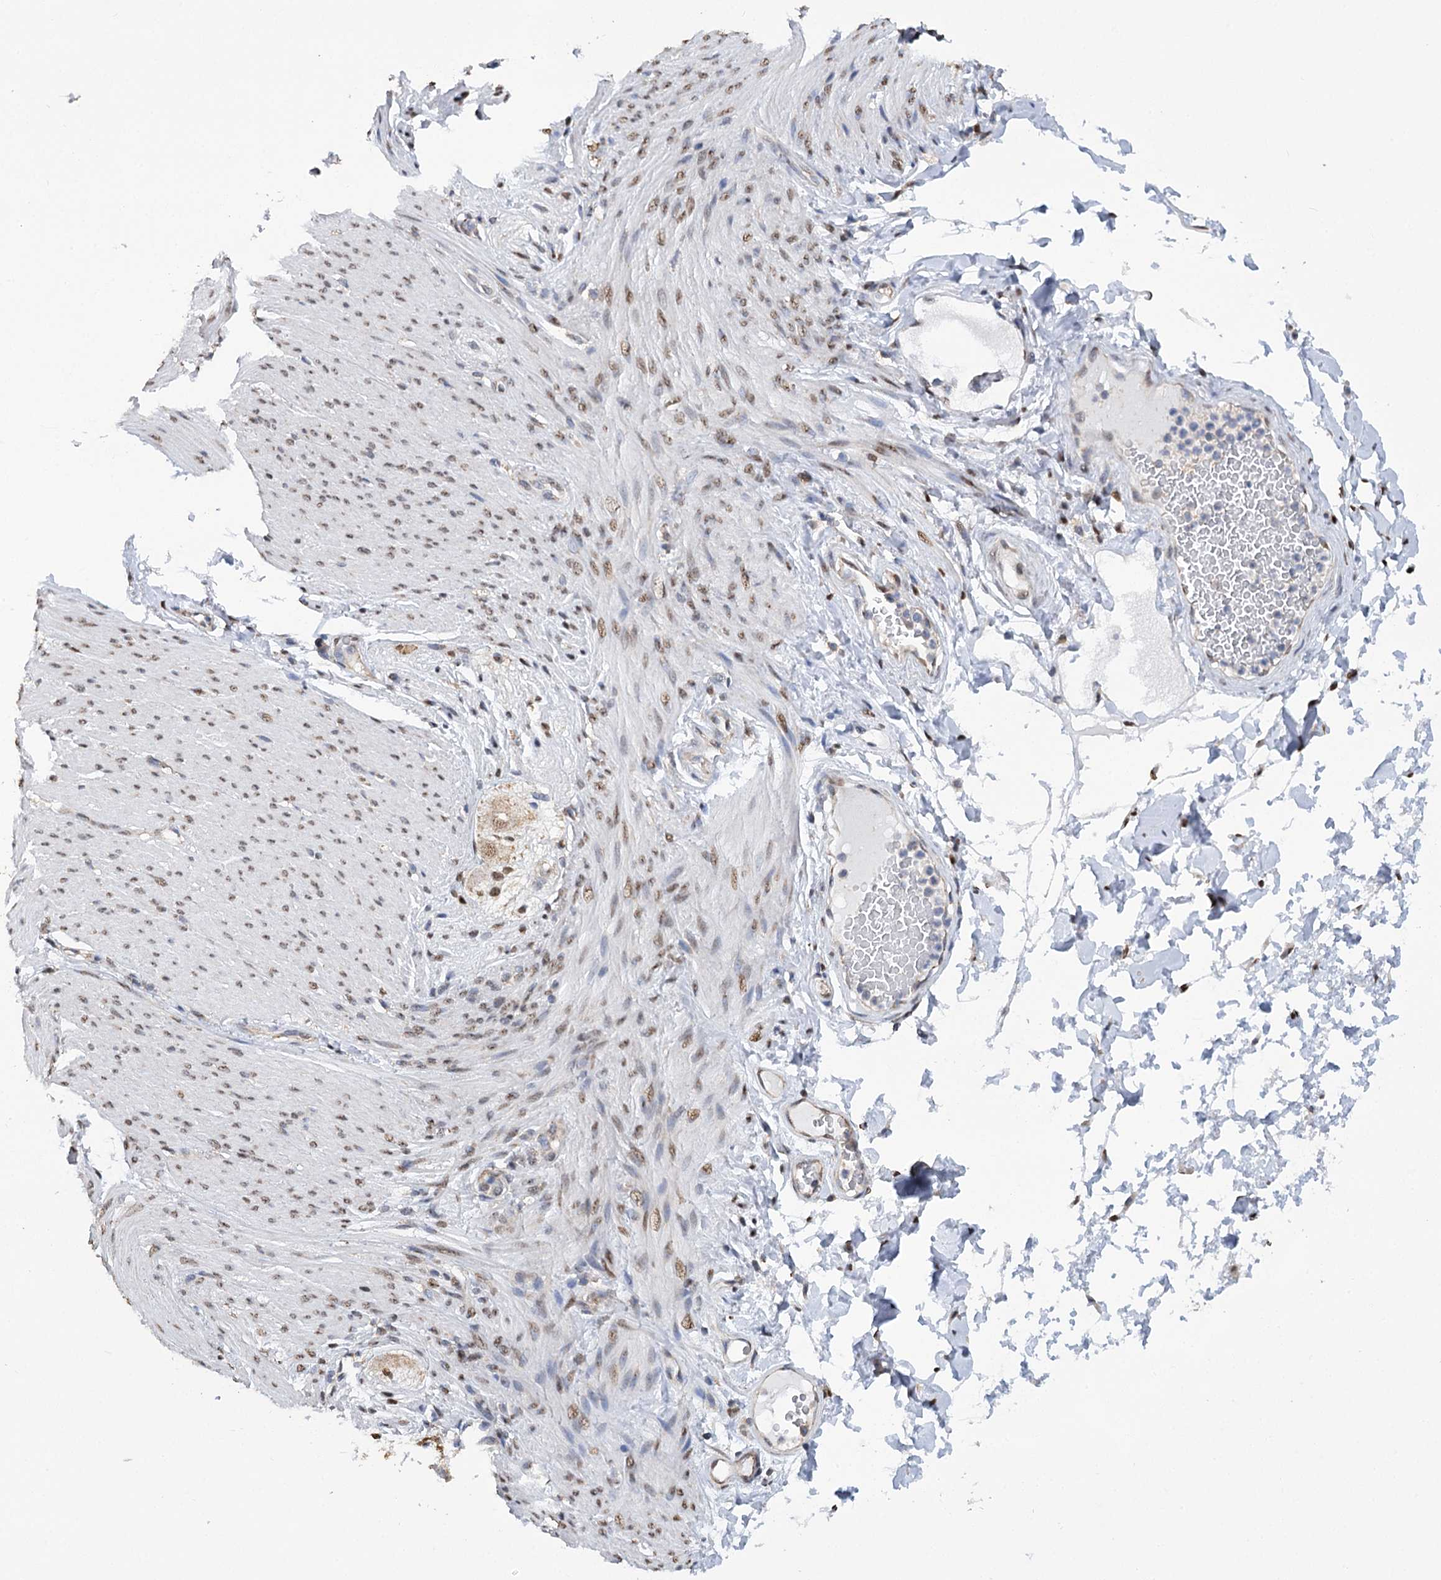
{"staining": {"intensity": "moderate", "quantity": ">75%", "location": "cytoplasmic/membranous,nuclear"}, "tissue": "adipose tissue", "cell_type": "Adipocytes", "image_type": "normal", "snomed": [{"axis": "morphology", "description": "Normal tissue, NOS"}, {"axis": "topography", "description": "Colon"}, {"axis": "topography", "description": "Peripheral nerve tissue"}], "caption": "The histopathology image displays immunohistochemical staining of normal adipose tissue. There is moderate cytoplasmic/membranous,nuclear expression is seen in approximately >75% of adipocytes. The staining was performed using DAB to visualize the protein expression in brown, while the nuclei were stained in blue with hematoxylin (Magnification: 20x).", "gene": "NFU1", "patient": {"sex": "female", "age": 61}}